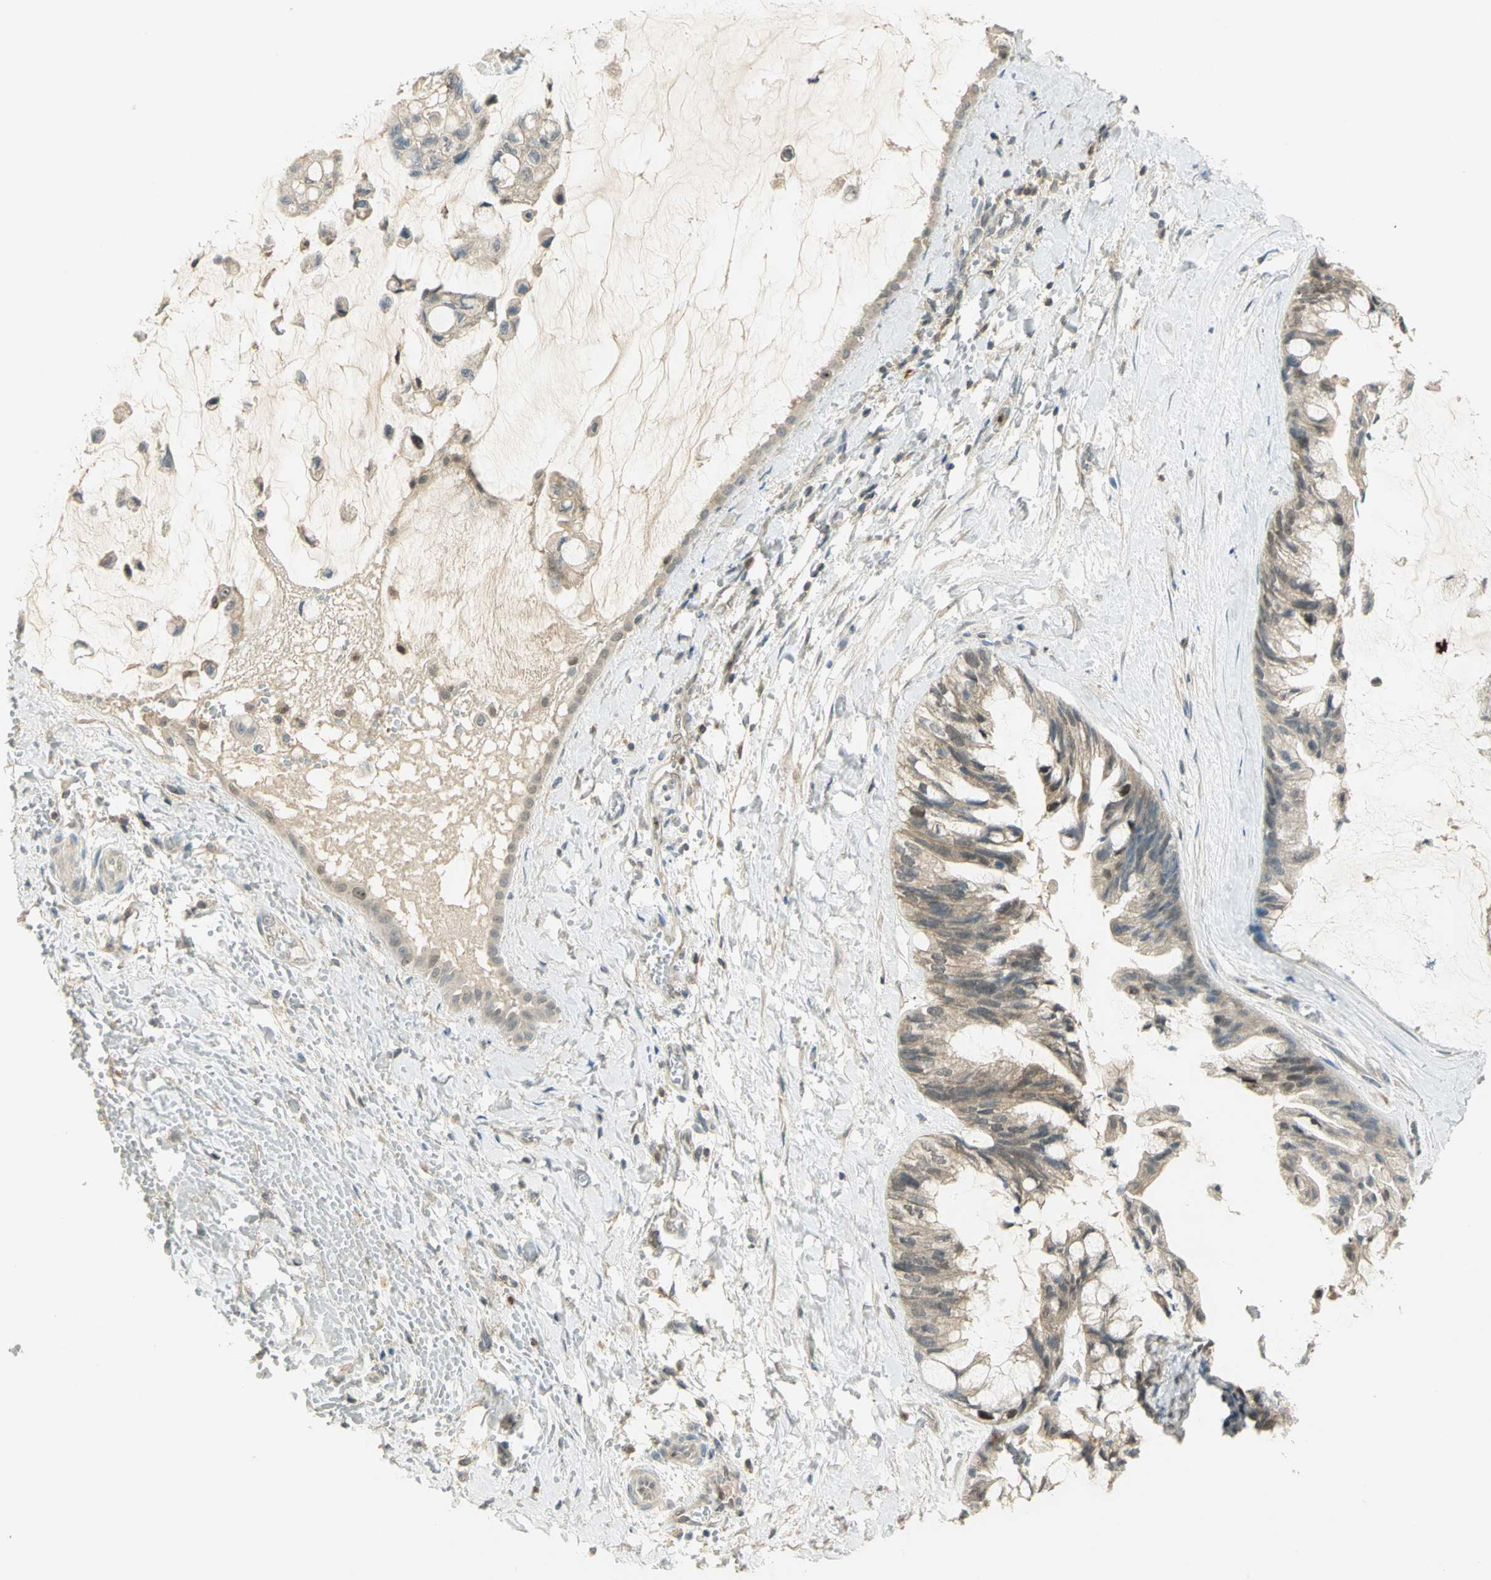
{"staining": {"intensity": "weak", "quantity": ">75%", "location": "cytoplasmic/membranous"}, "tissue": "ovarian cancer", "cell_type": "Tumor cells", "image_type": "cancer", "snomed": [{"axis": "morphology", "description": "Cystadenocarcinoma, mucinous, NOS"}, {"axis": "topography", "description": "Ovary"}], "caption": "Protein analysis of ovarian cancer tissue reveals weak cytoplasmic/membranous positivity in about >75% of tumor cells.", "gene": "BIRC2", "patient": {"sex": "female", "age": 39}}